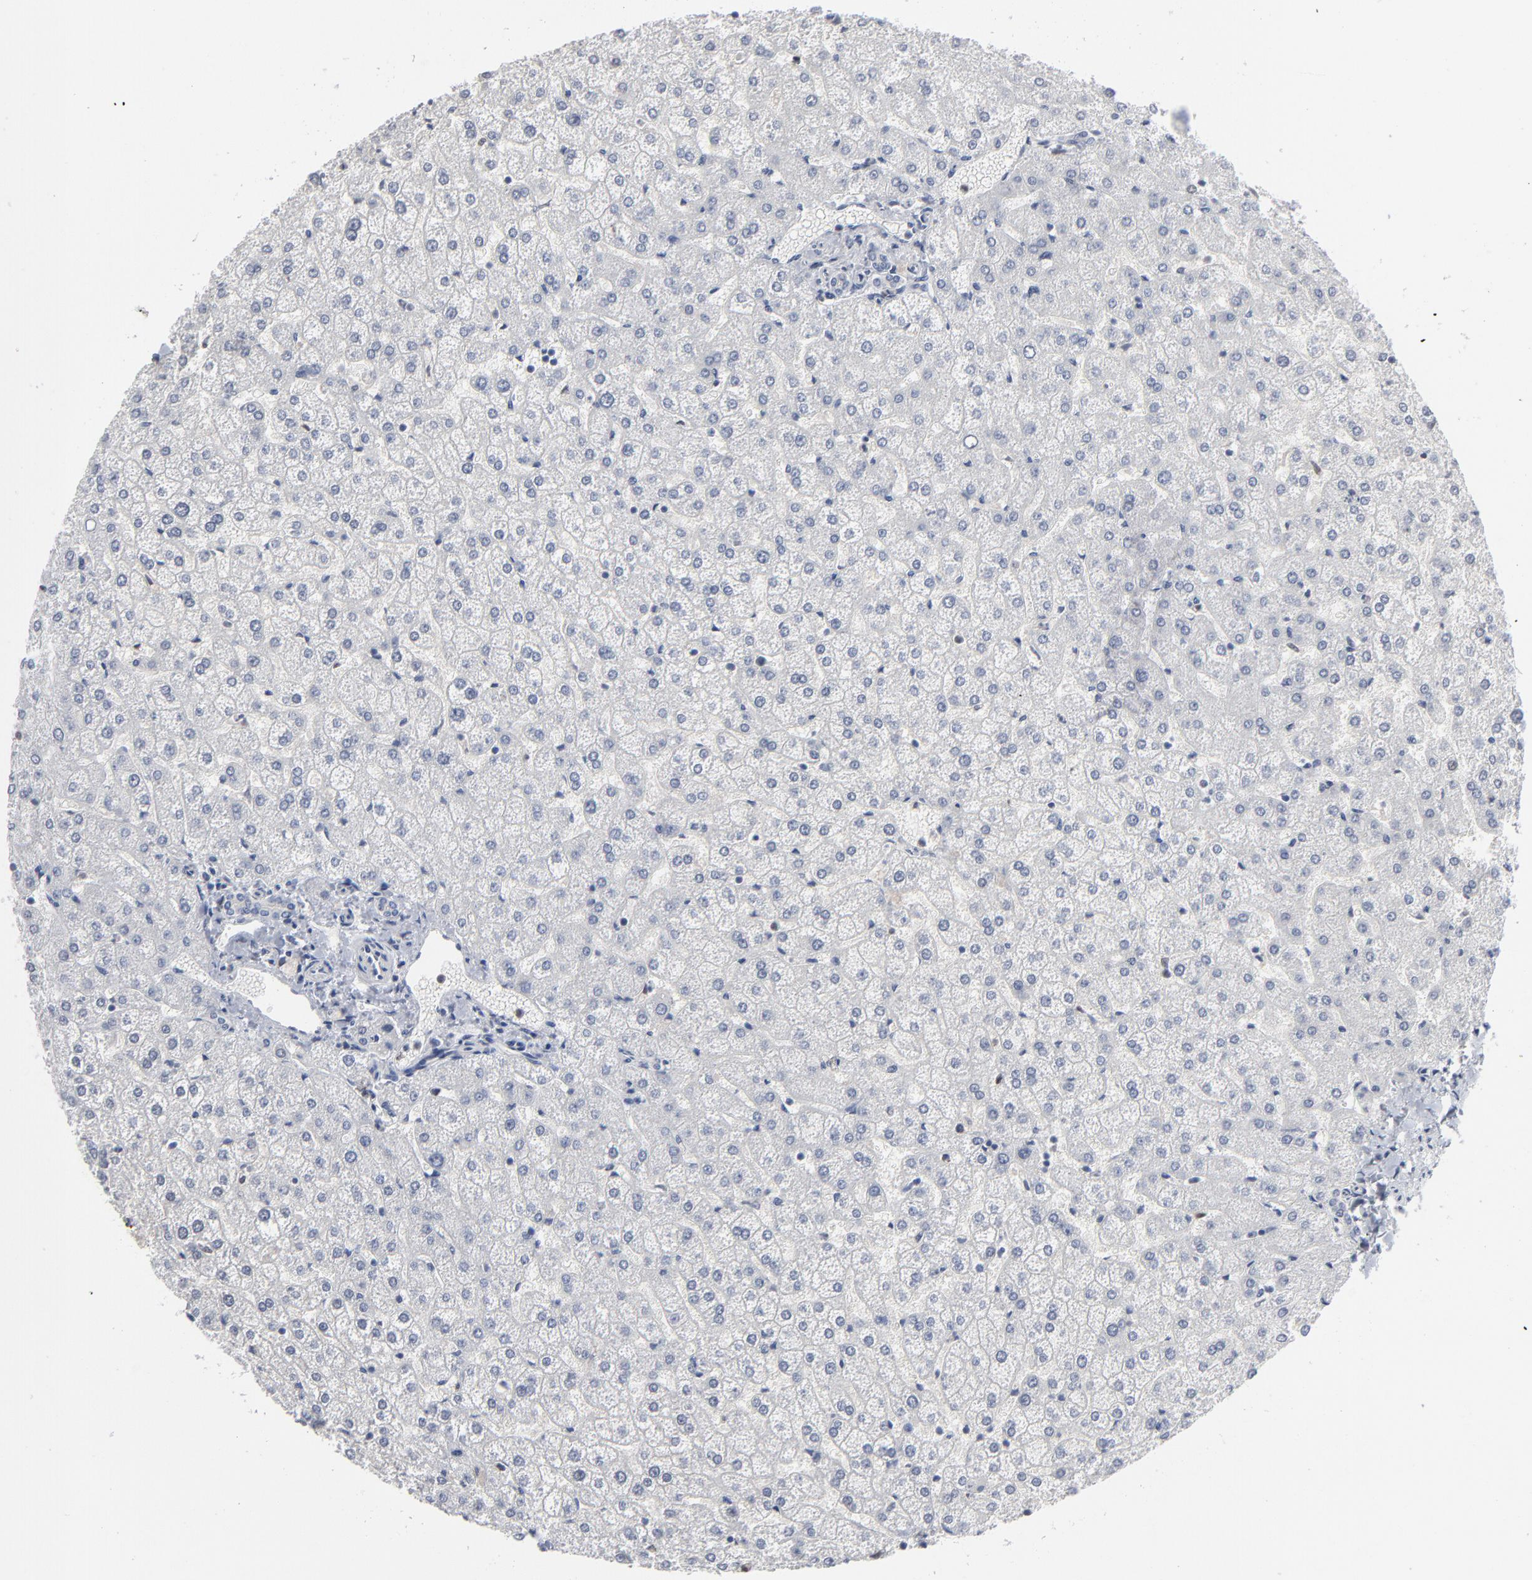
{"staining": {"intensity": "negative", "quantity": "none", "location": "none"}, "tissue": "liver", "cell_type": "Cholangiocytes", "image_type": "normal", "snomed": [{"axis": "morphology", "description": "Normal tissue, NOS"}, {"axis": "topography", "description": "Liver"}], "caption": "This is an immunohistochemistry image of unremarkable liver. There is no positivity in cholangiocytes.", "gene": "FOXN2", "patient": {"sex": "female", "age": 32}}